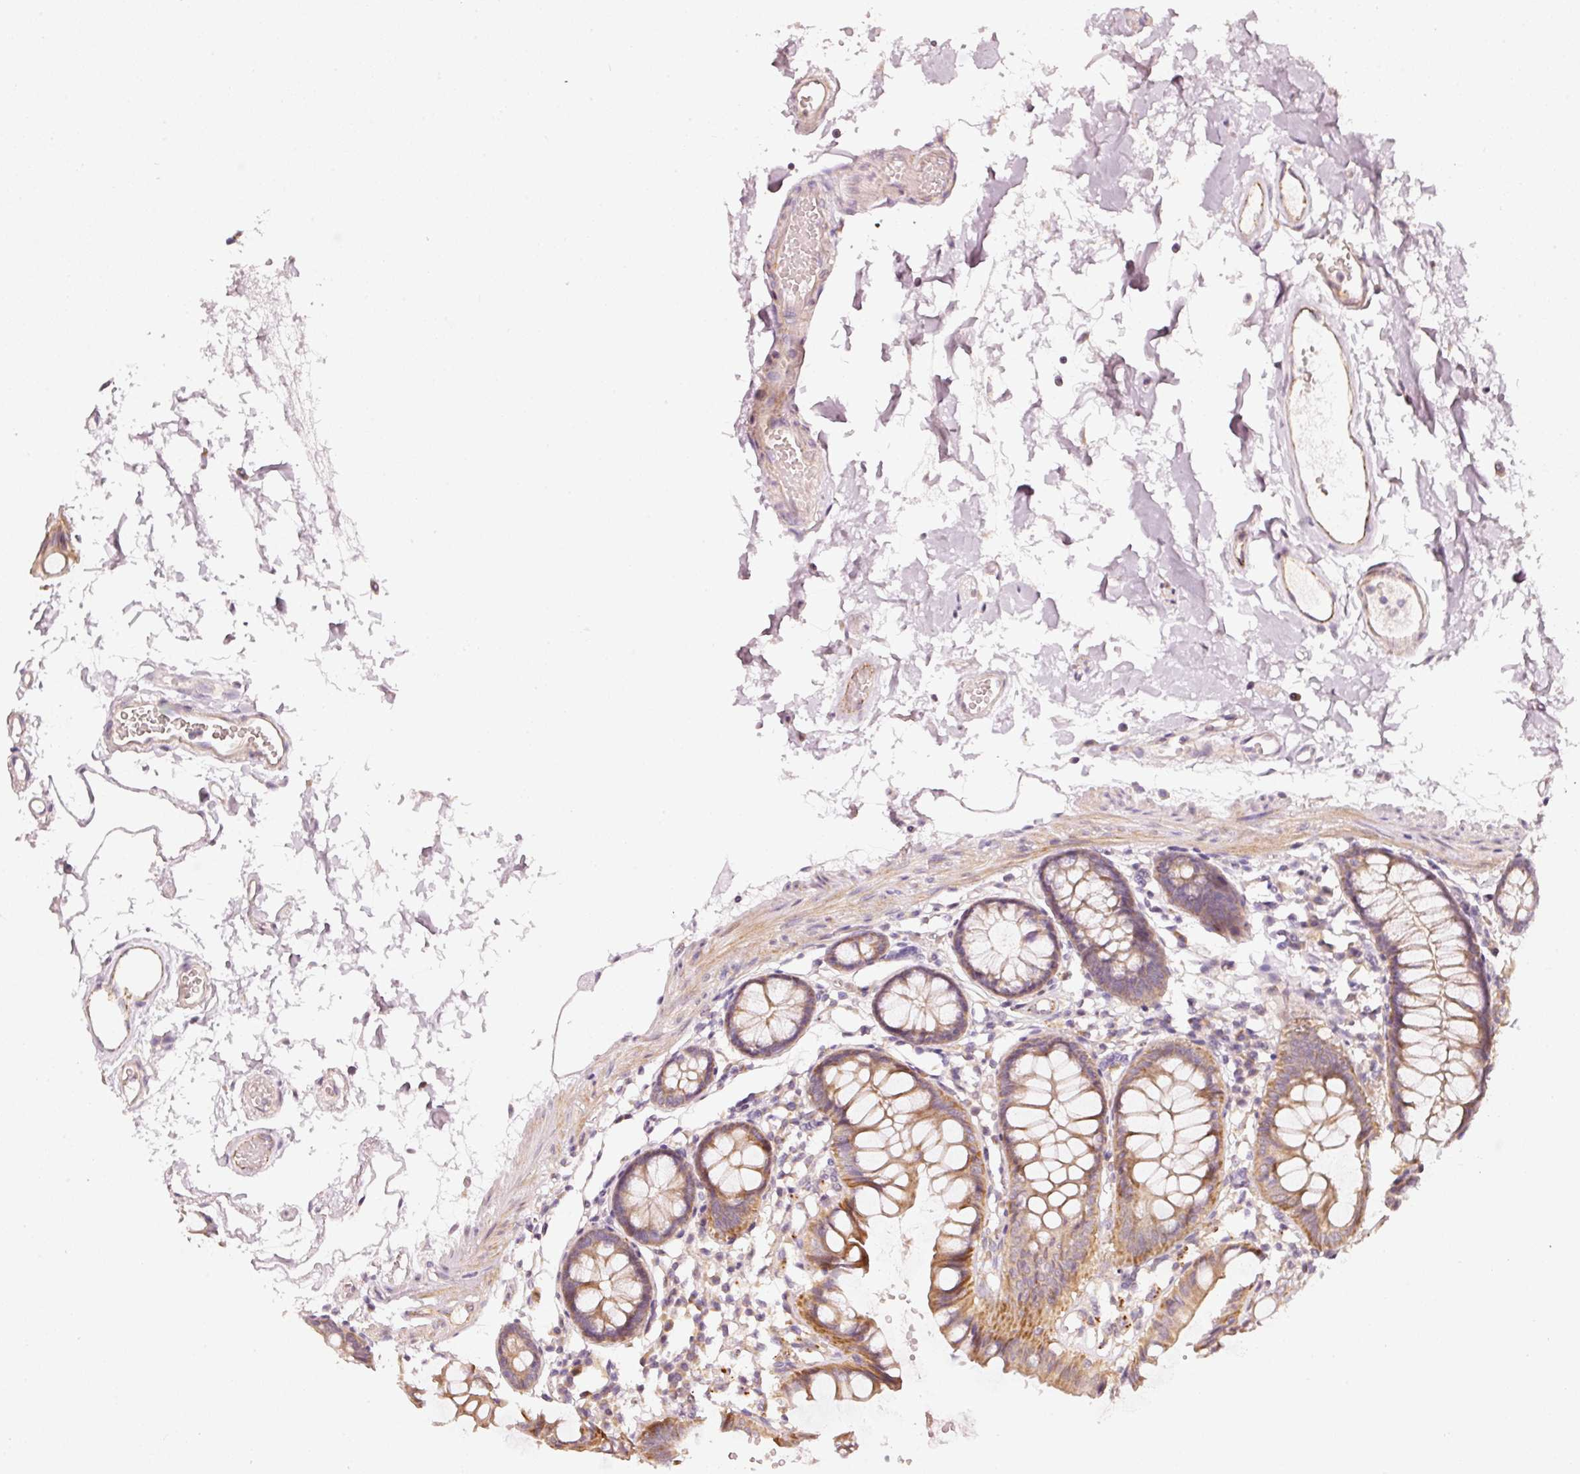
{"staining": {"intensity": "weak", "quantity": ">75%", "location": "cytoplasmic/membranous"}, "tissue": "colon", "cell_type": "Endothelial cells", "image_type": "normal", "snomed": [{"axis": "morphology", "description": "Normal tissue, NOS"}, {"axis": "topography", "description": "Colon"}], "caption": "Protein expression analysis of normal colon exhibits weak cytoplasmic/membranous positivity in approximately >75% of endothelial cells. (IHC, brightfield microscopy, high magnification).", "gene": "ARHGAP22", "patient": {"sex": "female", "age": 84}}